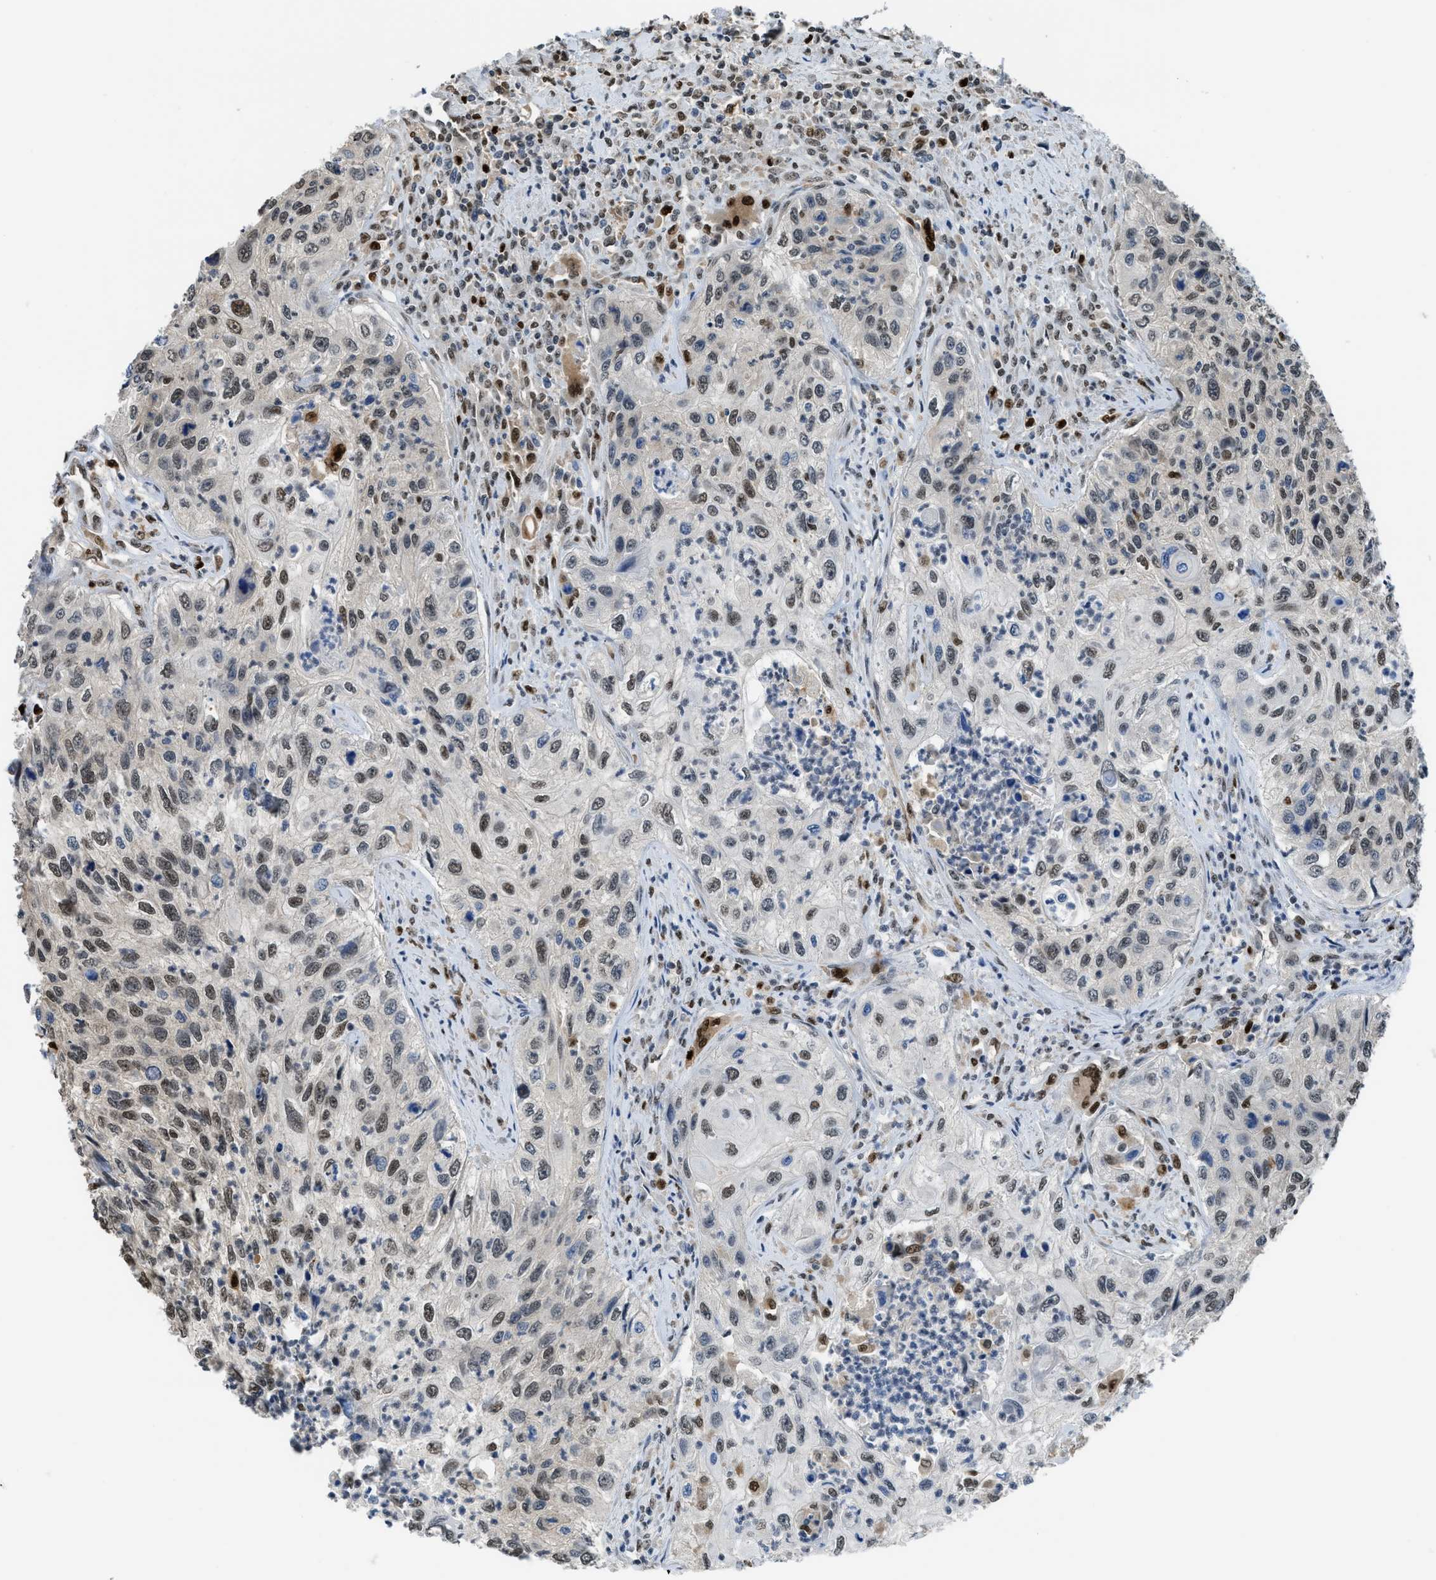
{"staining": {"intensity": "moderate", "quantity": "<25%", "location": "nuclear"}, "tissue": "urothelial cancer", "cell_type": "Tumor cells", "image_type": "cancer", "snomed": [{"axis": "morphology", "description": "Urothelial carcinoma, High grade"}, {"axis": "topography", "description": "Urinary bladder"}], "caption": "Protein expression by IHC demonstrates moderate nuclear positivity in about <25% of tumor cells in urothelial cancer.", "gene": "ALX1", "patient": {"sex": "female", "age": 60}}